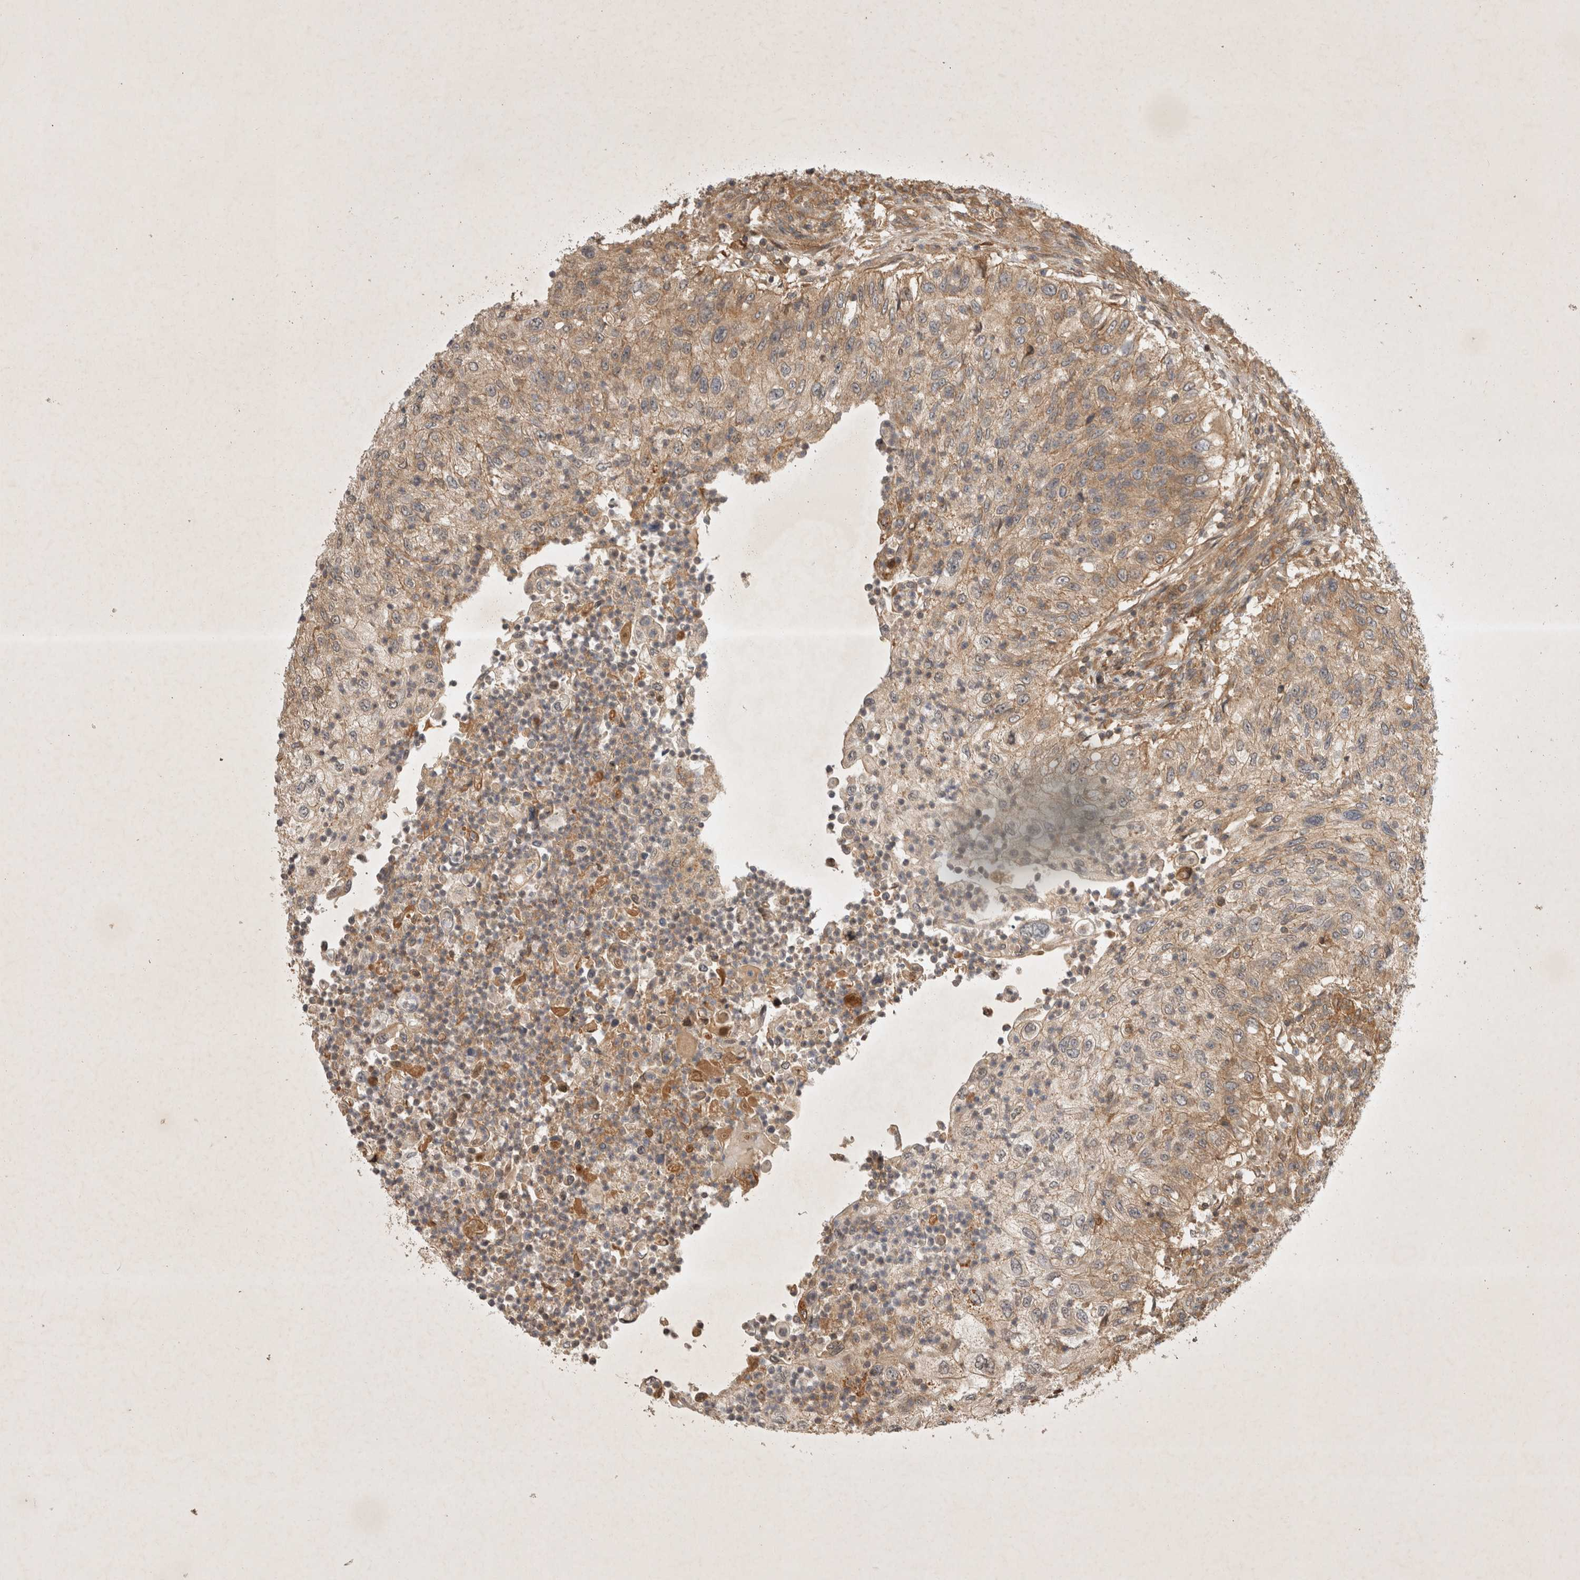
{"staining": {"intensity": "weak", "quantity": ">75%", "location": "cytoplasmic/membranous"}, "tissue": "urothelial cancer", "cell_type": "Tumor cells", "image_type": "cancer", "snomed": [{"axis": "morphology", "description": "Urothelial carcinoma, High grade"}, {"axis": "topography", "description": "Urinary bladder"}], "caption": "Weak cytoplasmic/membranous protein staining is seen in about >75% of tumor cells in urothelial carcinoma (high-grade).", "gene": "YES1", "patient": {"sex": "female", "age": 60}}